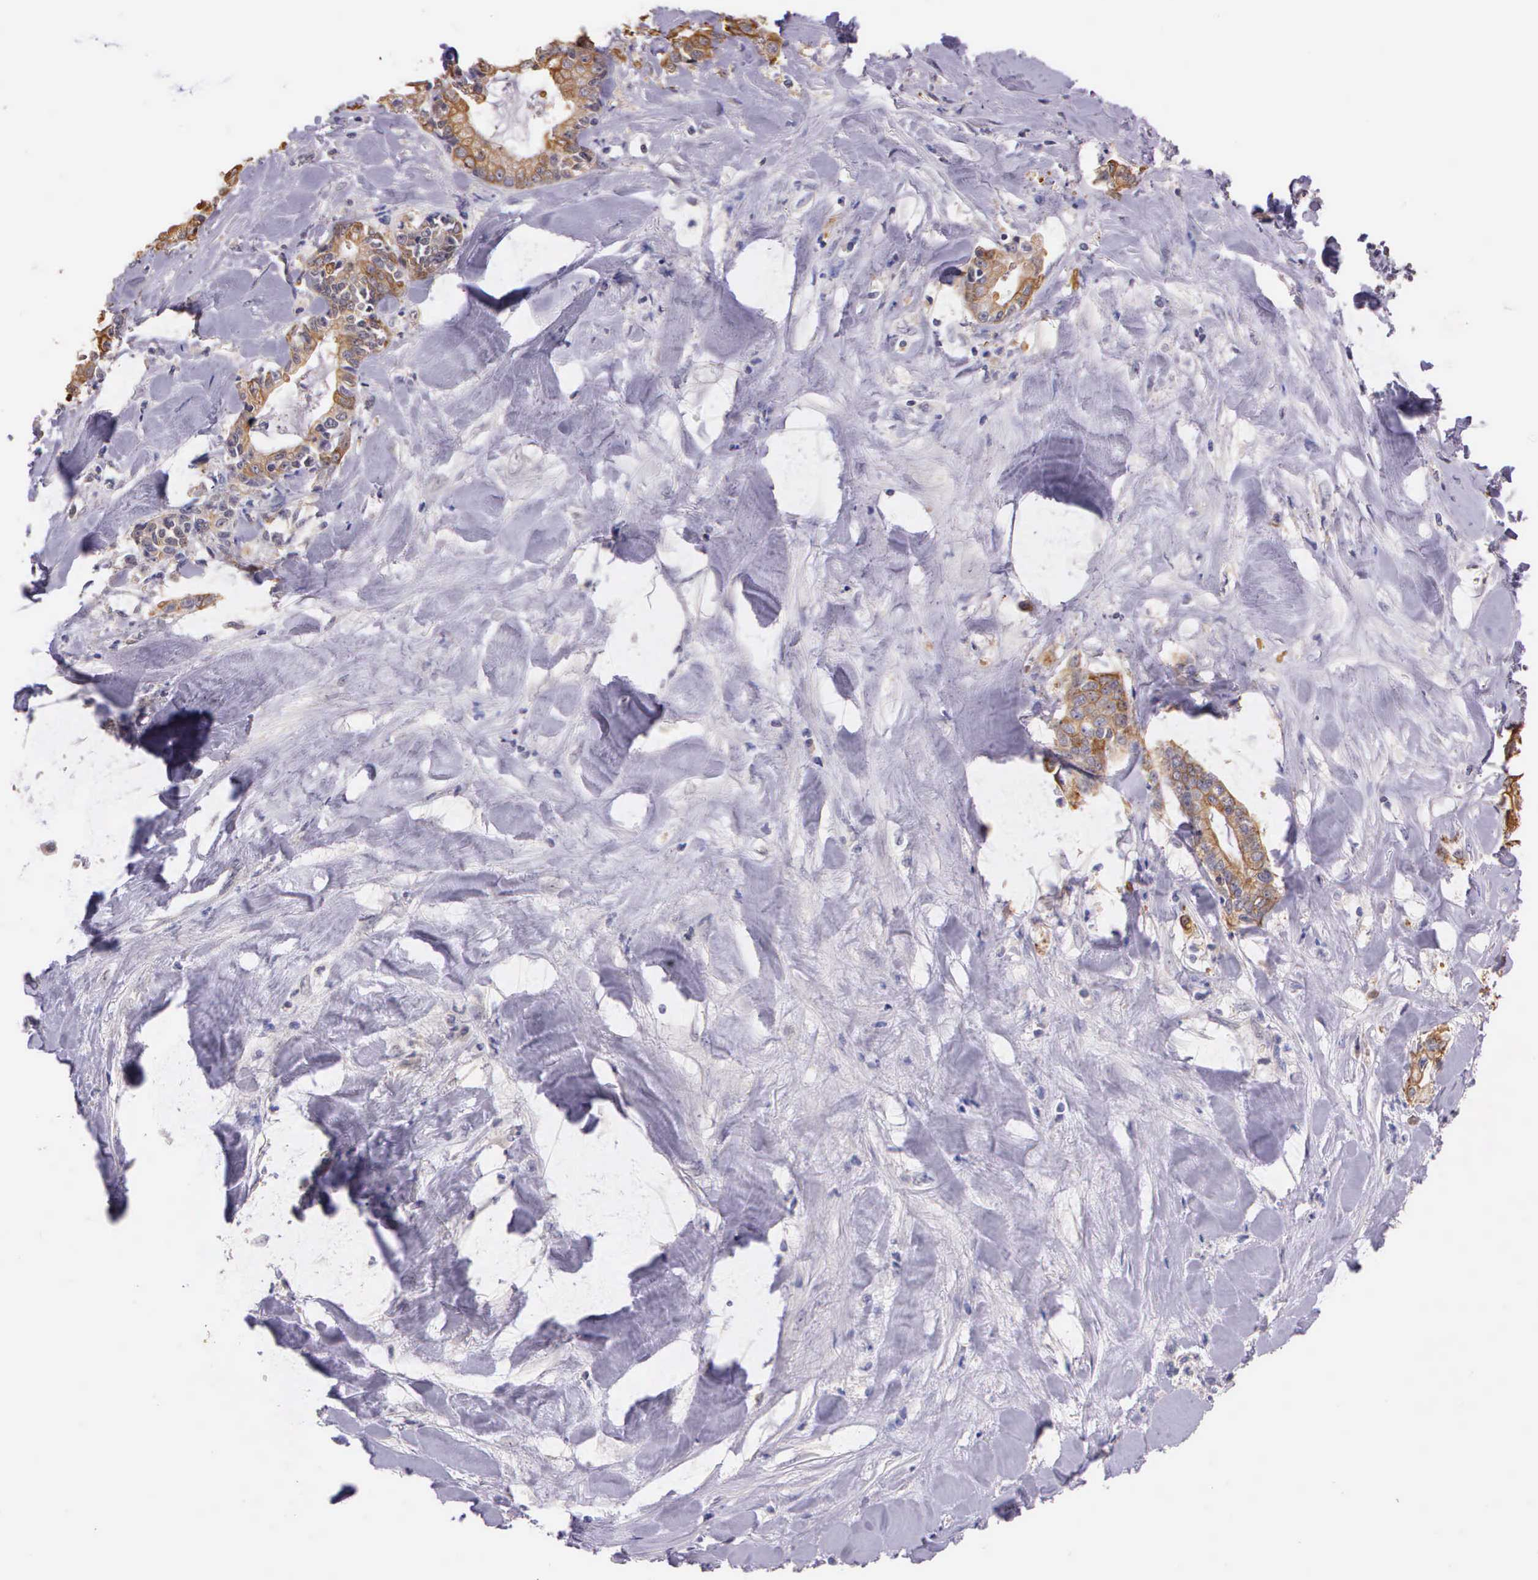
{"staining": {"intensity": "weak", "quantity": ">75%", "location": "cytoplasmic/membranous"}, "tissue": "liver cancer", "cell_type": "Tumor cells", "image_type": "cancer", "snomed": [{"axis": "morphology", "description": "Cholangiocarcinoma"}, {"axis": "topography", "description": "Liver"}], "caption": "Human liver cholangiocarcinoma stained with a brown dye shows weak cytoplasmic/membranous positive positivity in approximately >75% of tumor cells.", "gene": "IGBP1", "patient": {"sex": "male", "age": 57}}